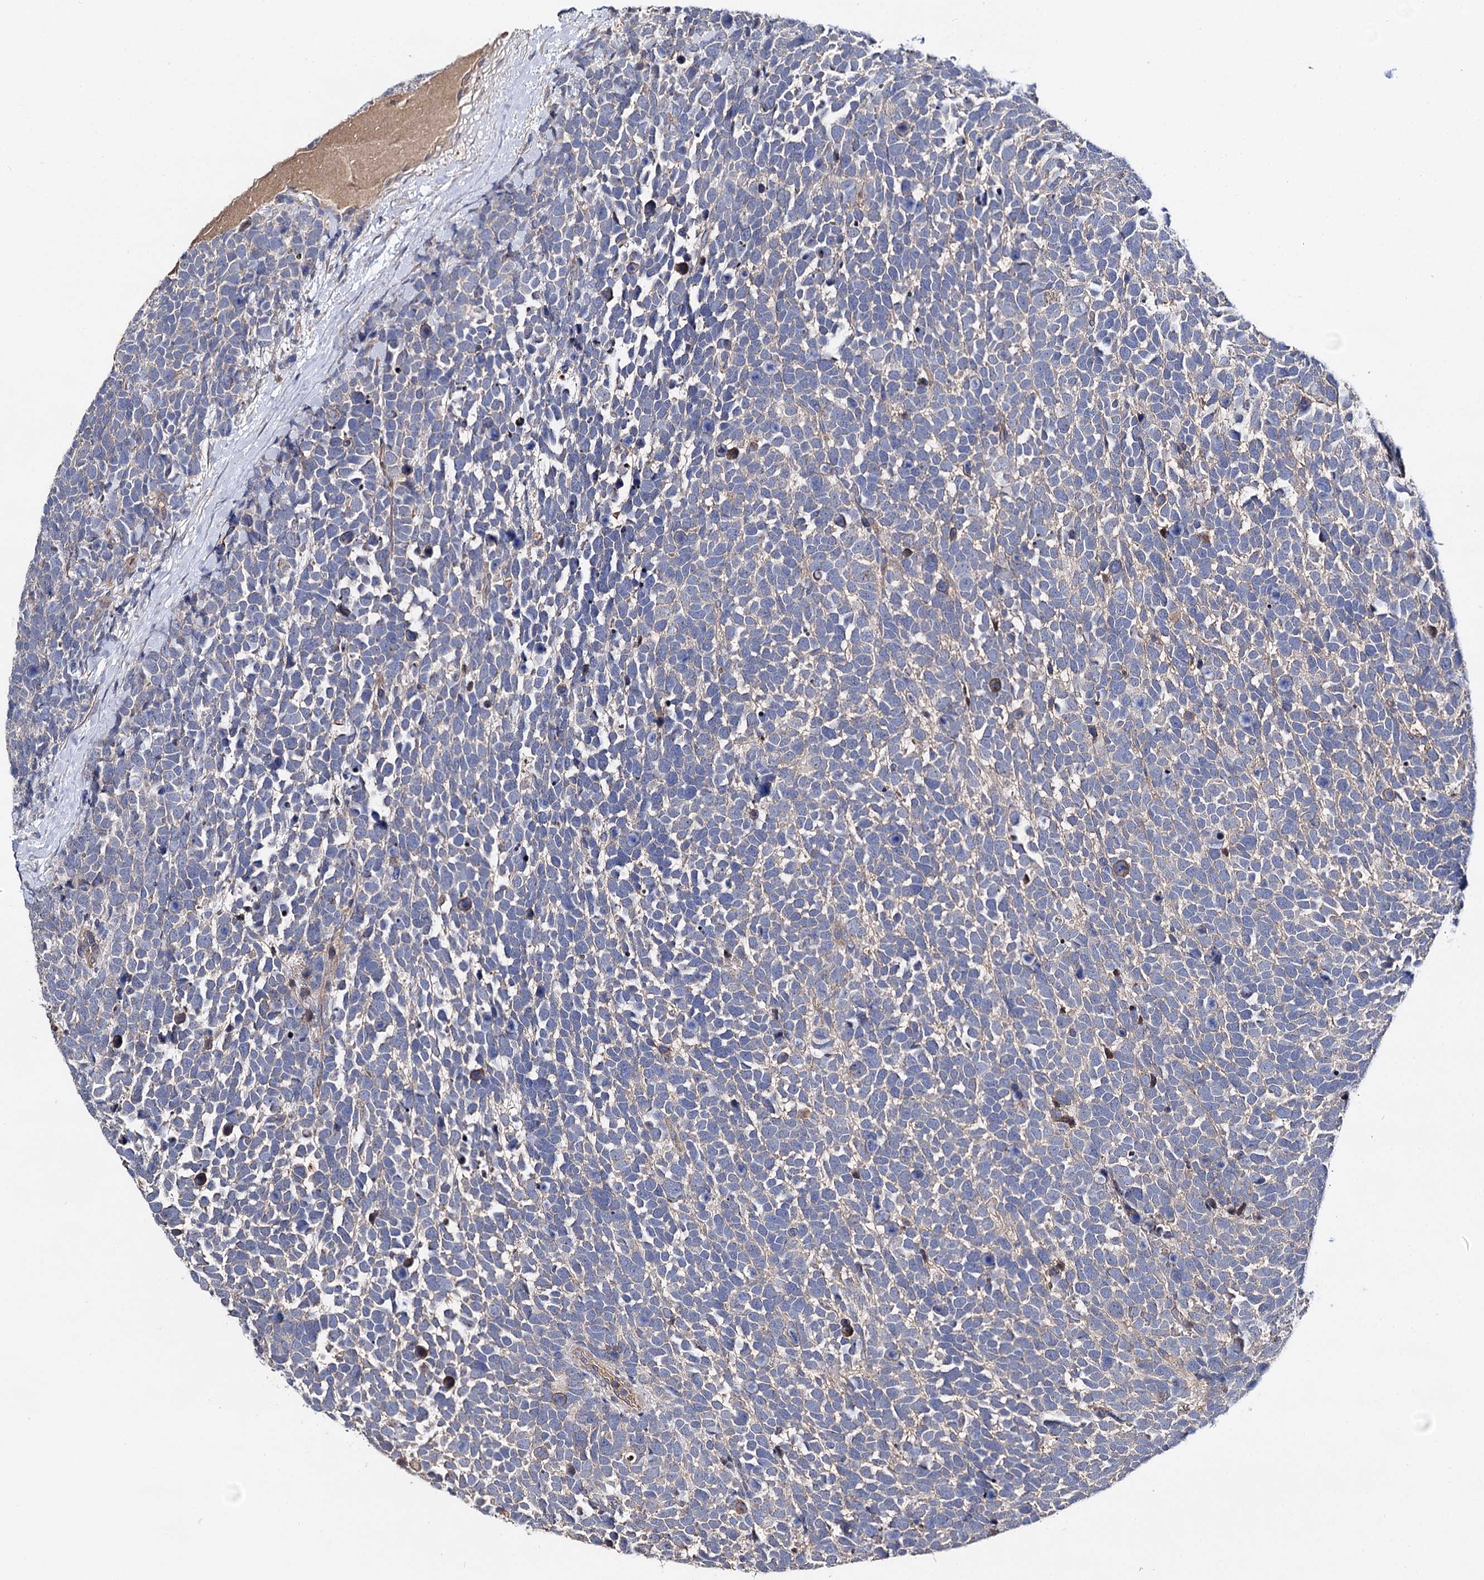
{"staining": {"intensity": "negative", "quantity": "none", "location": "none"}, "tissue": "urothelial cancer", "cell_type": "Tumor cells", "image_type": "cancer", "snomed": [{"axis": "morphology", "description": "Urothelial carcinoma, High grade"}, {"axis": "topography", "description": "Urinary bladder"}], "caption": "Human urothelial cancer stained for a protein using immunohistochemistry (IHC) shows no positivity in tumor cells.", "gene": "HVCN1", "patient": {"sex": "female", "age": 82}}